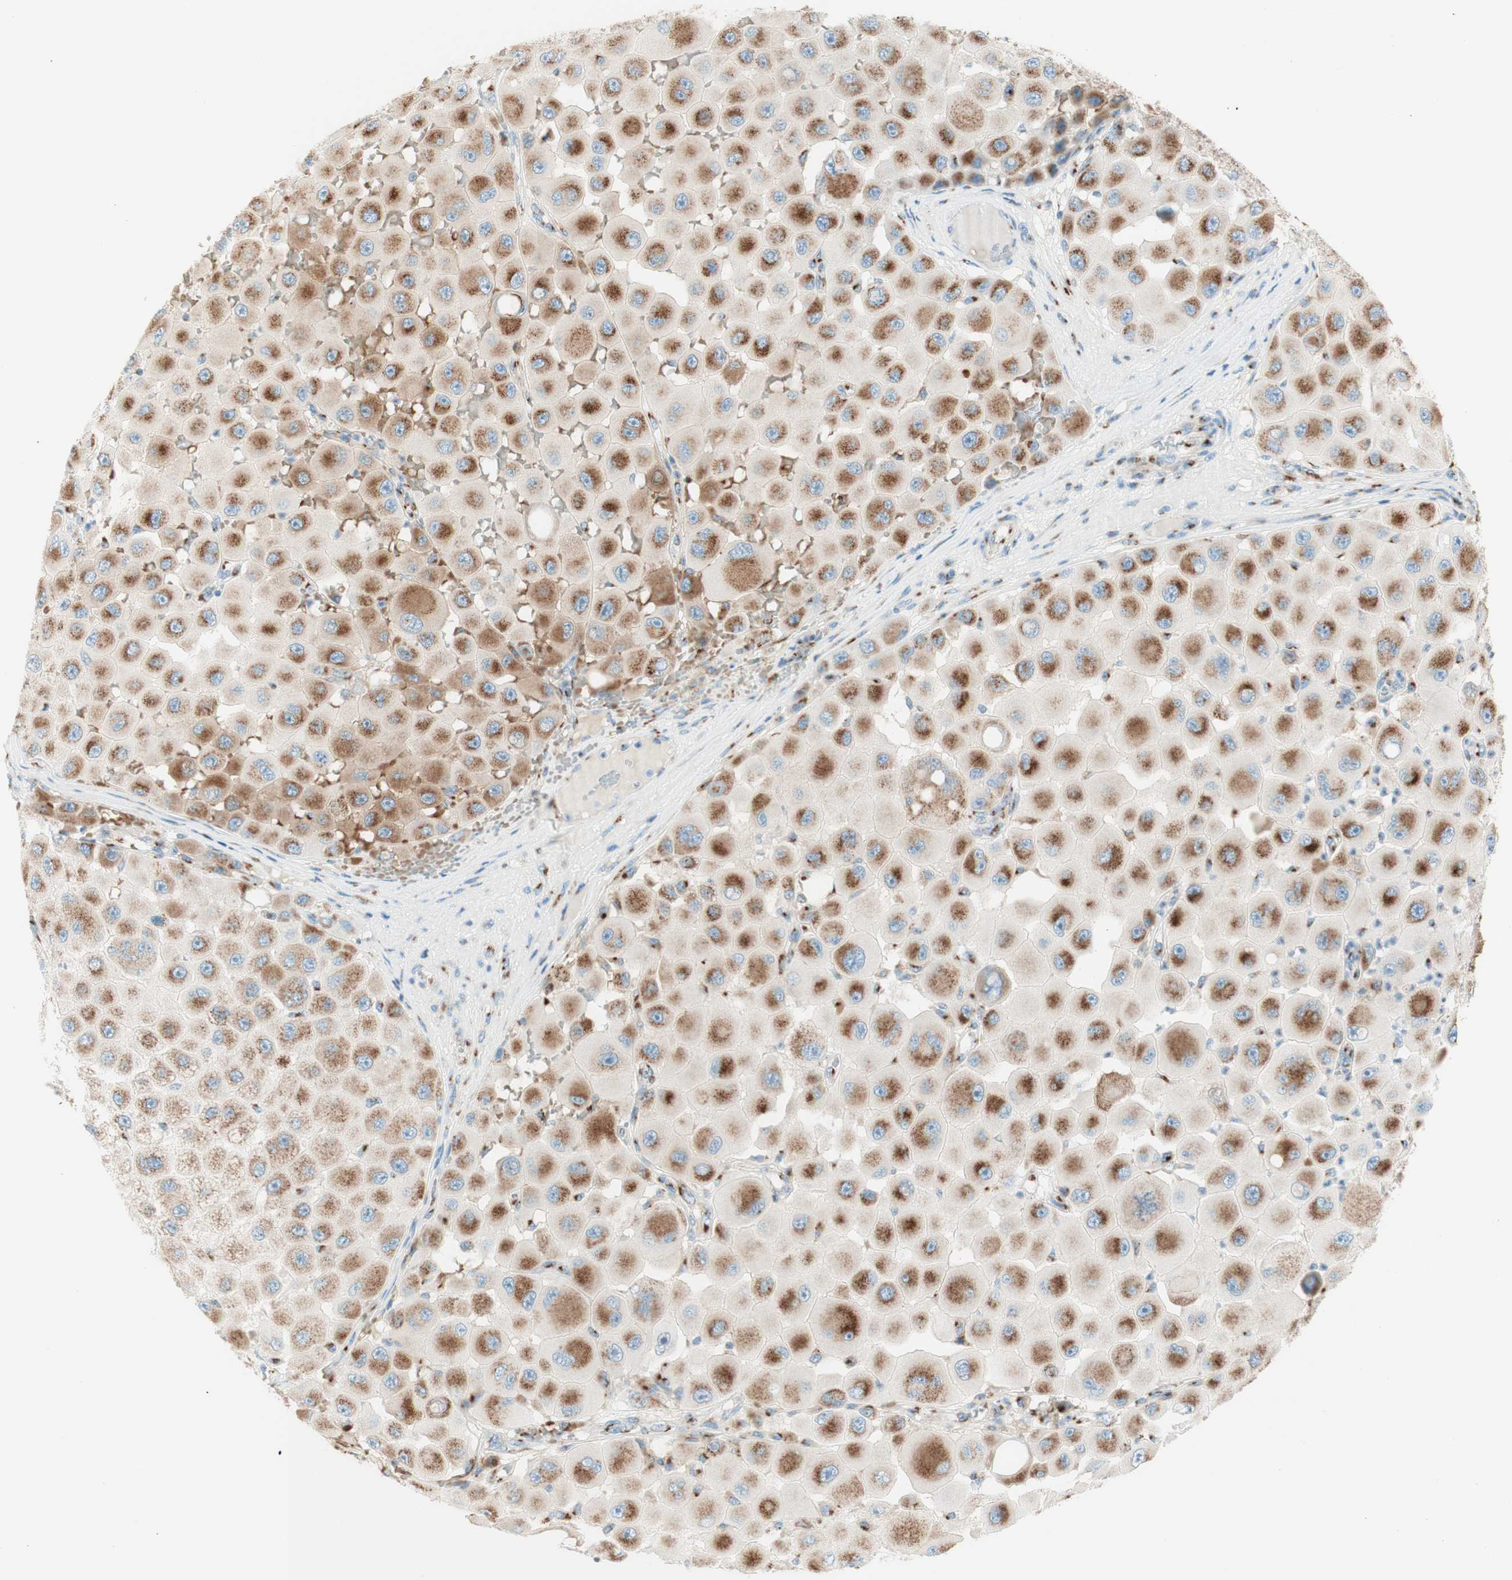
{"staining": {"intensity": "moderate", "quantity": ">75%", "location": "cytoplasmic/membranous"}, "tissue": "melanoma", "cell_type": "Tumor cells", "image_type": "cancer", "snomed": [{"axis": "morphology", "description": "Malignant melanoma, NOS"}, {"axis": "topography", "description": "Skin"}], "caption": "Tumor cells display medium levels of moderate cytoplasmic/membranous positivity in approximately >75% of cells in melanoma.", "gene": "GOLGB1", "patient": {"sex": "female", "age": 81}}